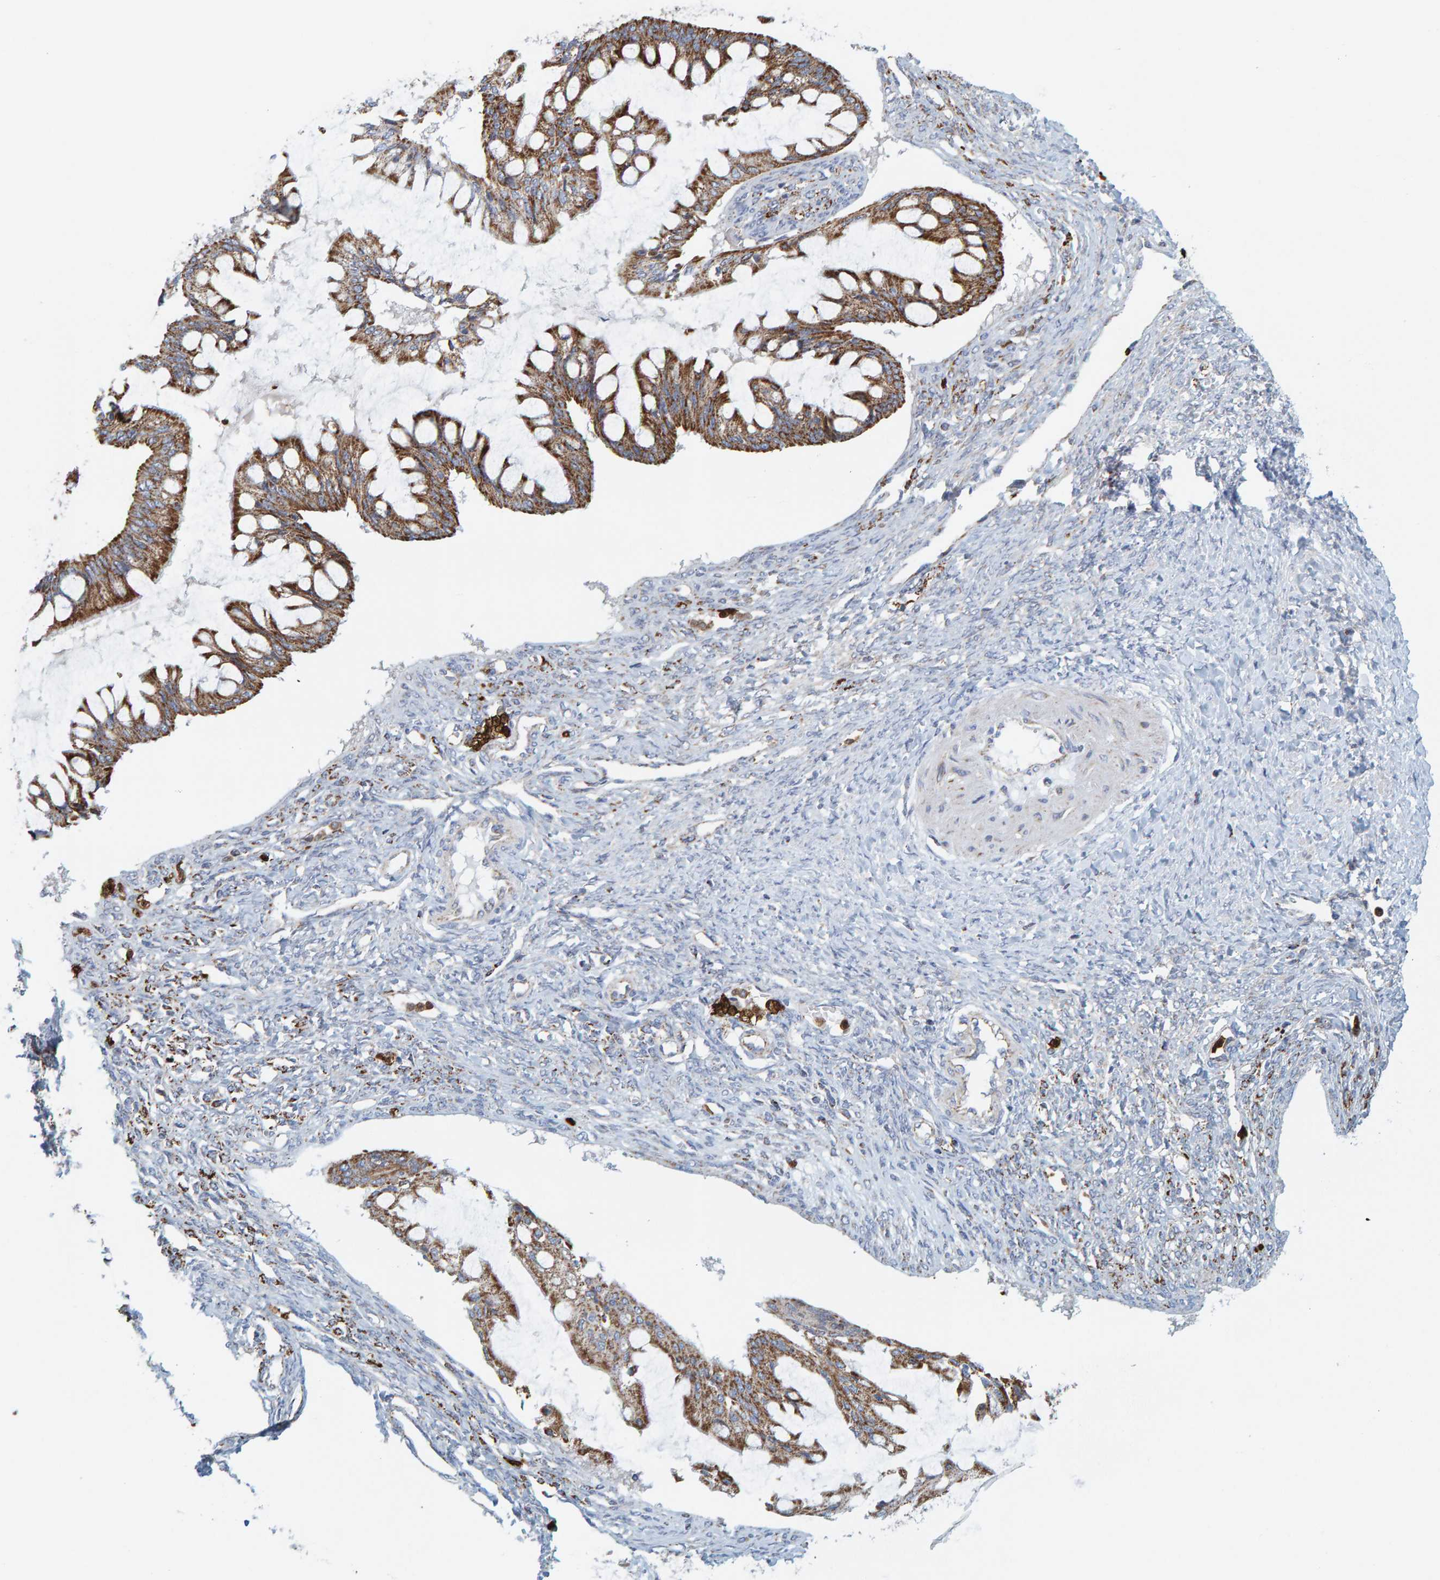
{"staining": {"intensity": "moderate", "quantity": ">75%", "location": "cytoplasmic/membranous"}, "tissue": "ovarian cancer", "cell_type": "Tumor cells", "image_type": "cancer", "snomed": [{"axis": "morphology", "description": "Cystadenocarcinoma, mucinous, NOS"}, {"axis": "topography", "description": "Ovary"}], "caption": "Immunohistochemical staining of human ovarian cancer (mucinous cystadenocarcinoma) demonstrates medium levels of moderate cytoplasmic/membranous protein staining in approximately >75% of tumor cells.", "gene": "B9D1", "patient": {"sex": "female", "age": 73}}